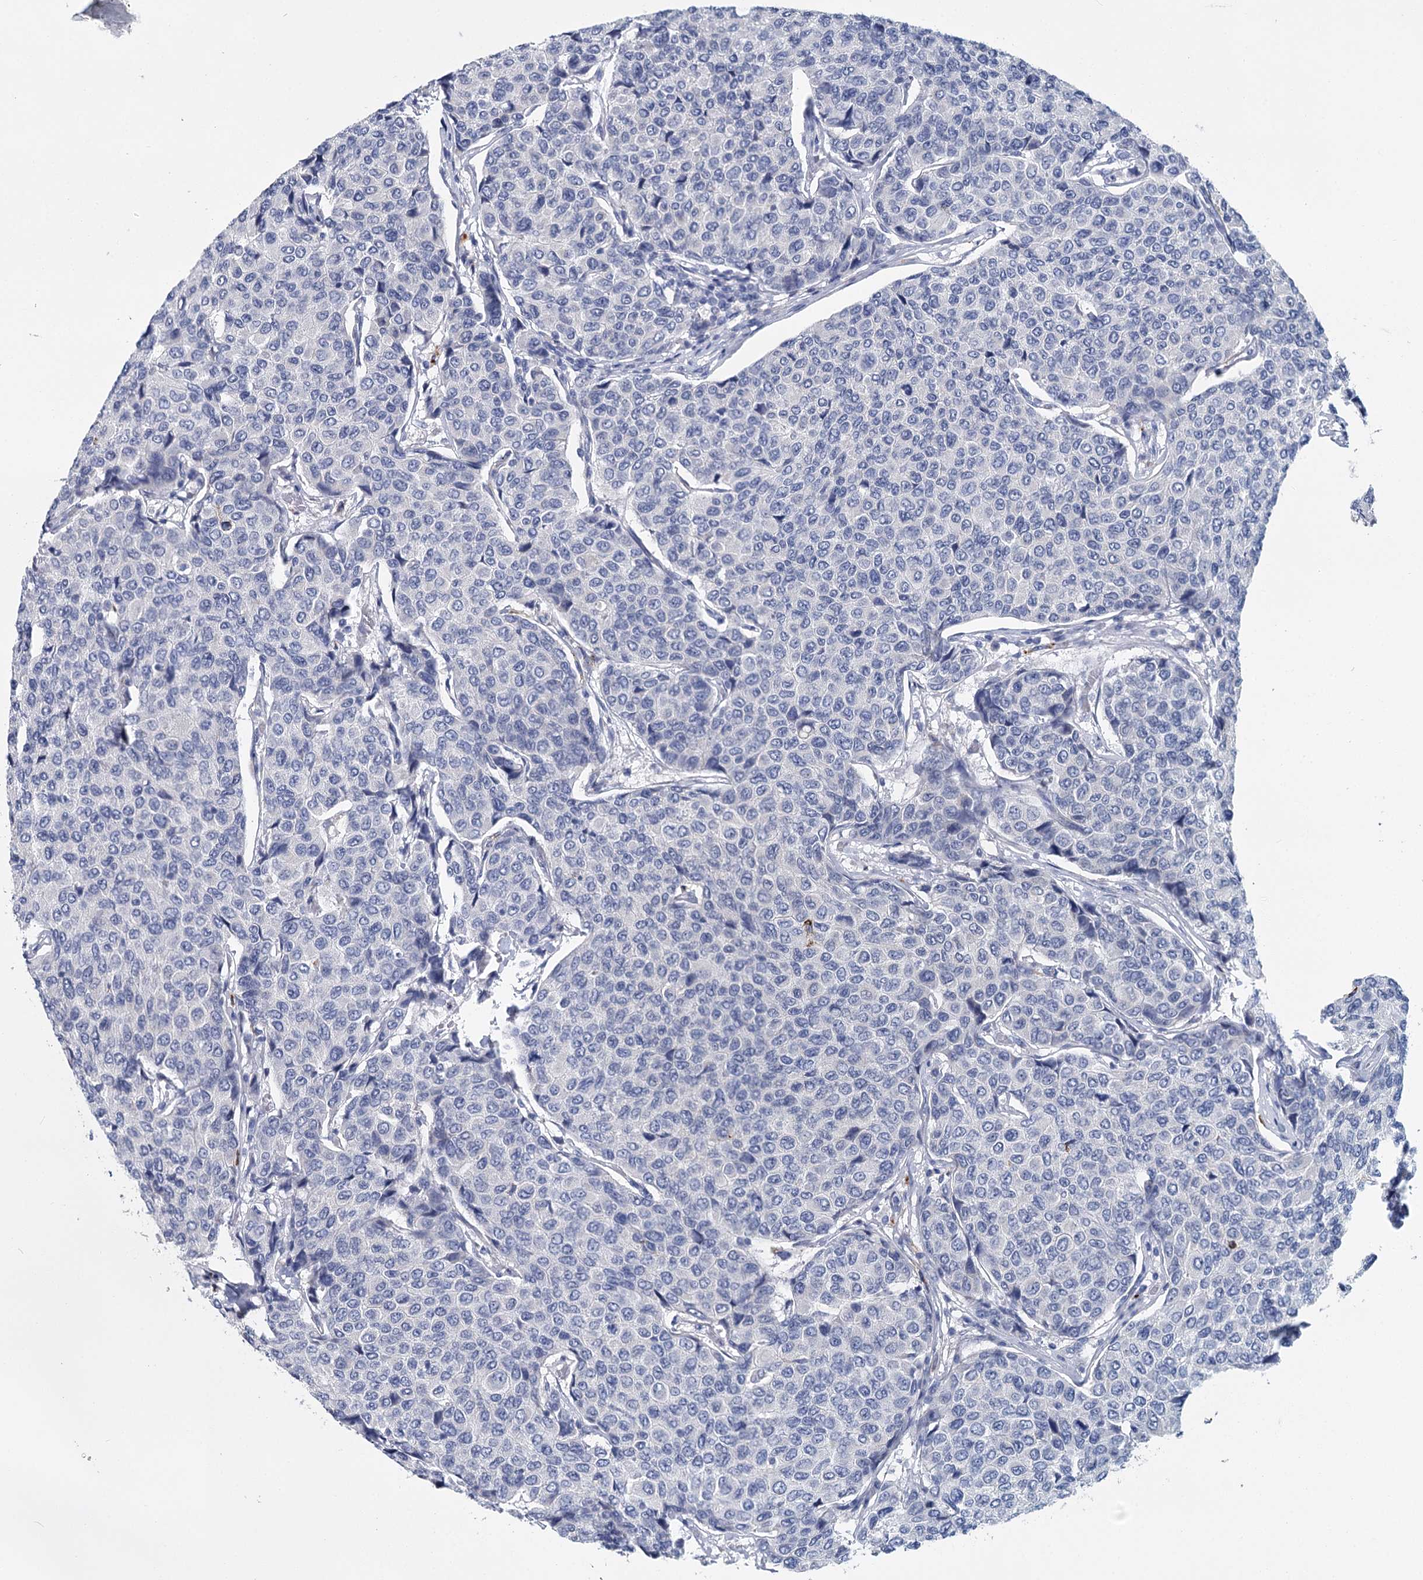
{"staining": {"intensity": "negative", "quantity": "none", "location": "none"}, "tissue": "breast cancer", "cell_type": "Tumor cells", "image_type": "cancer", "snomed": [{"axis": "morphology", "description": "Duct carcinoma"}, {"axis": "topography", "description": "Breast"}], "caption": "Tumor cells show no significant protein staining in breast intraductal carcinoma. (DAB IHC with hematoxylin counter stain).", "gene": "METTL7B", "patient": {"sex": "female", "age": 55}}